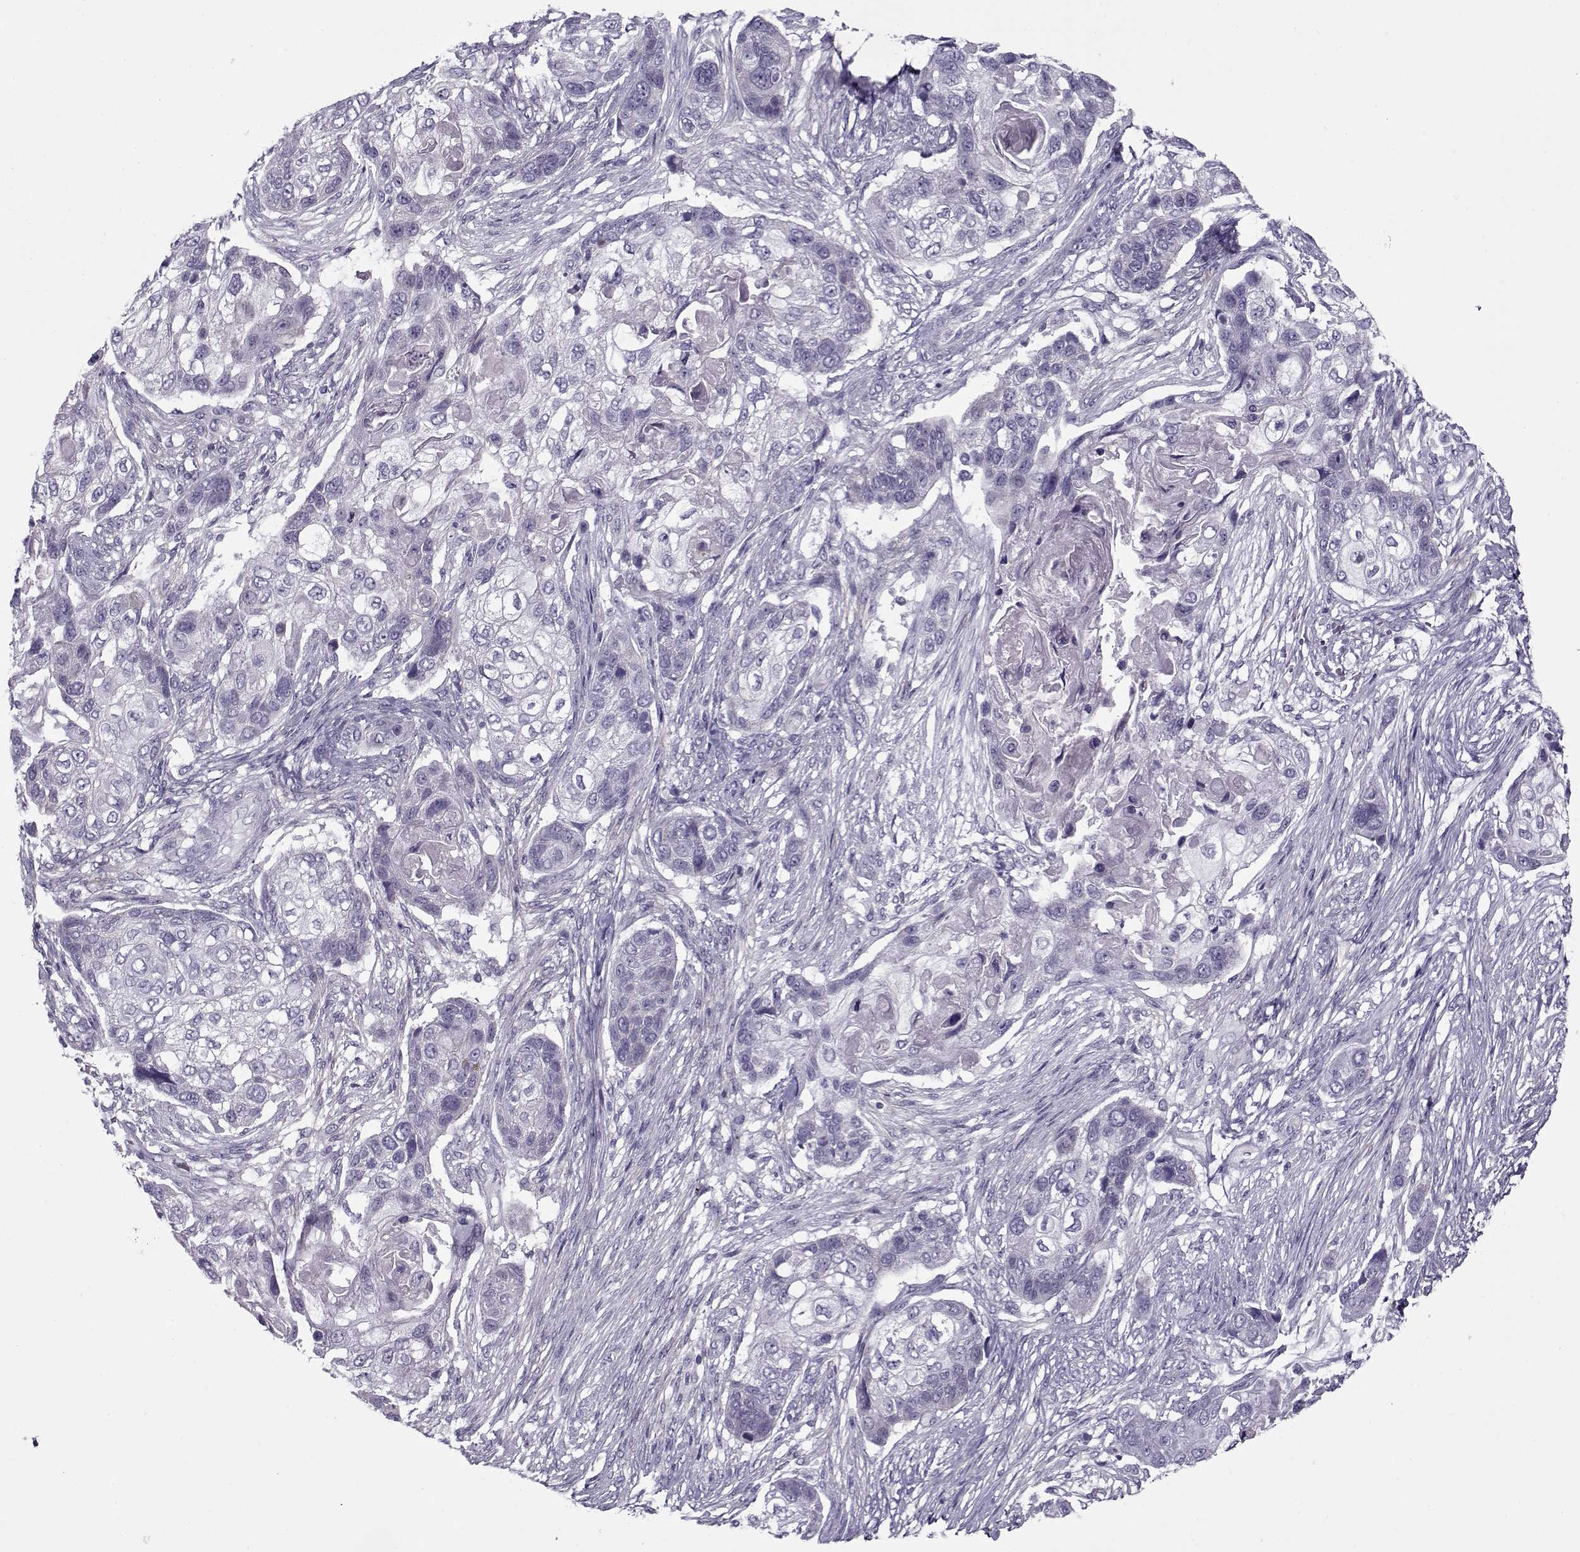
{"staining": {"intensity": "negative", "quantity": "none", "location": "none"}, "tissue": "lung cancer", "cell_type": "Tumor cells", "image_type": "cancer", "snomed": [{"axis": "morphology", "description": "Squamous cell carcinoma, NOS"}, {"axis": "topography", "description": "Lung"}], "caption": "IHC histopathology image of neoplastic tissue: lung cancer stained with DAB demonstrates no significant protein positivity in tumor cells.", "gene": "PP2D1", "patient": {"sex": "male", "age": 69}}